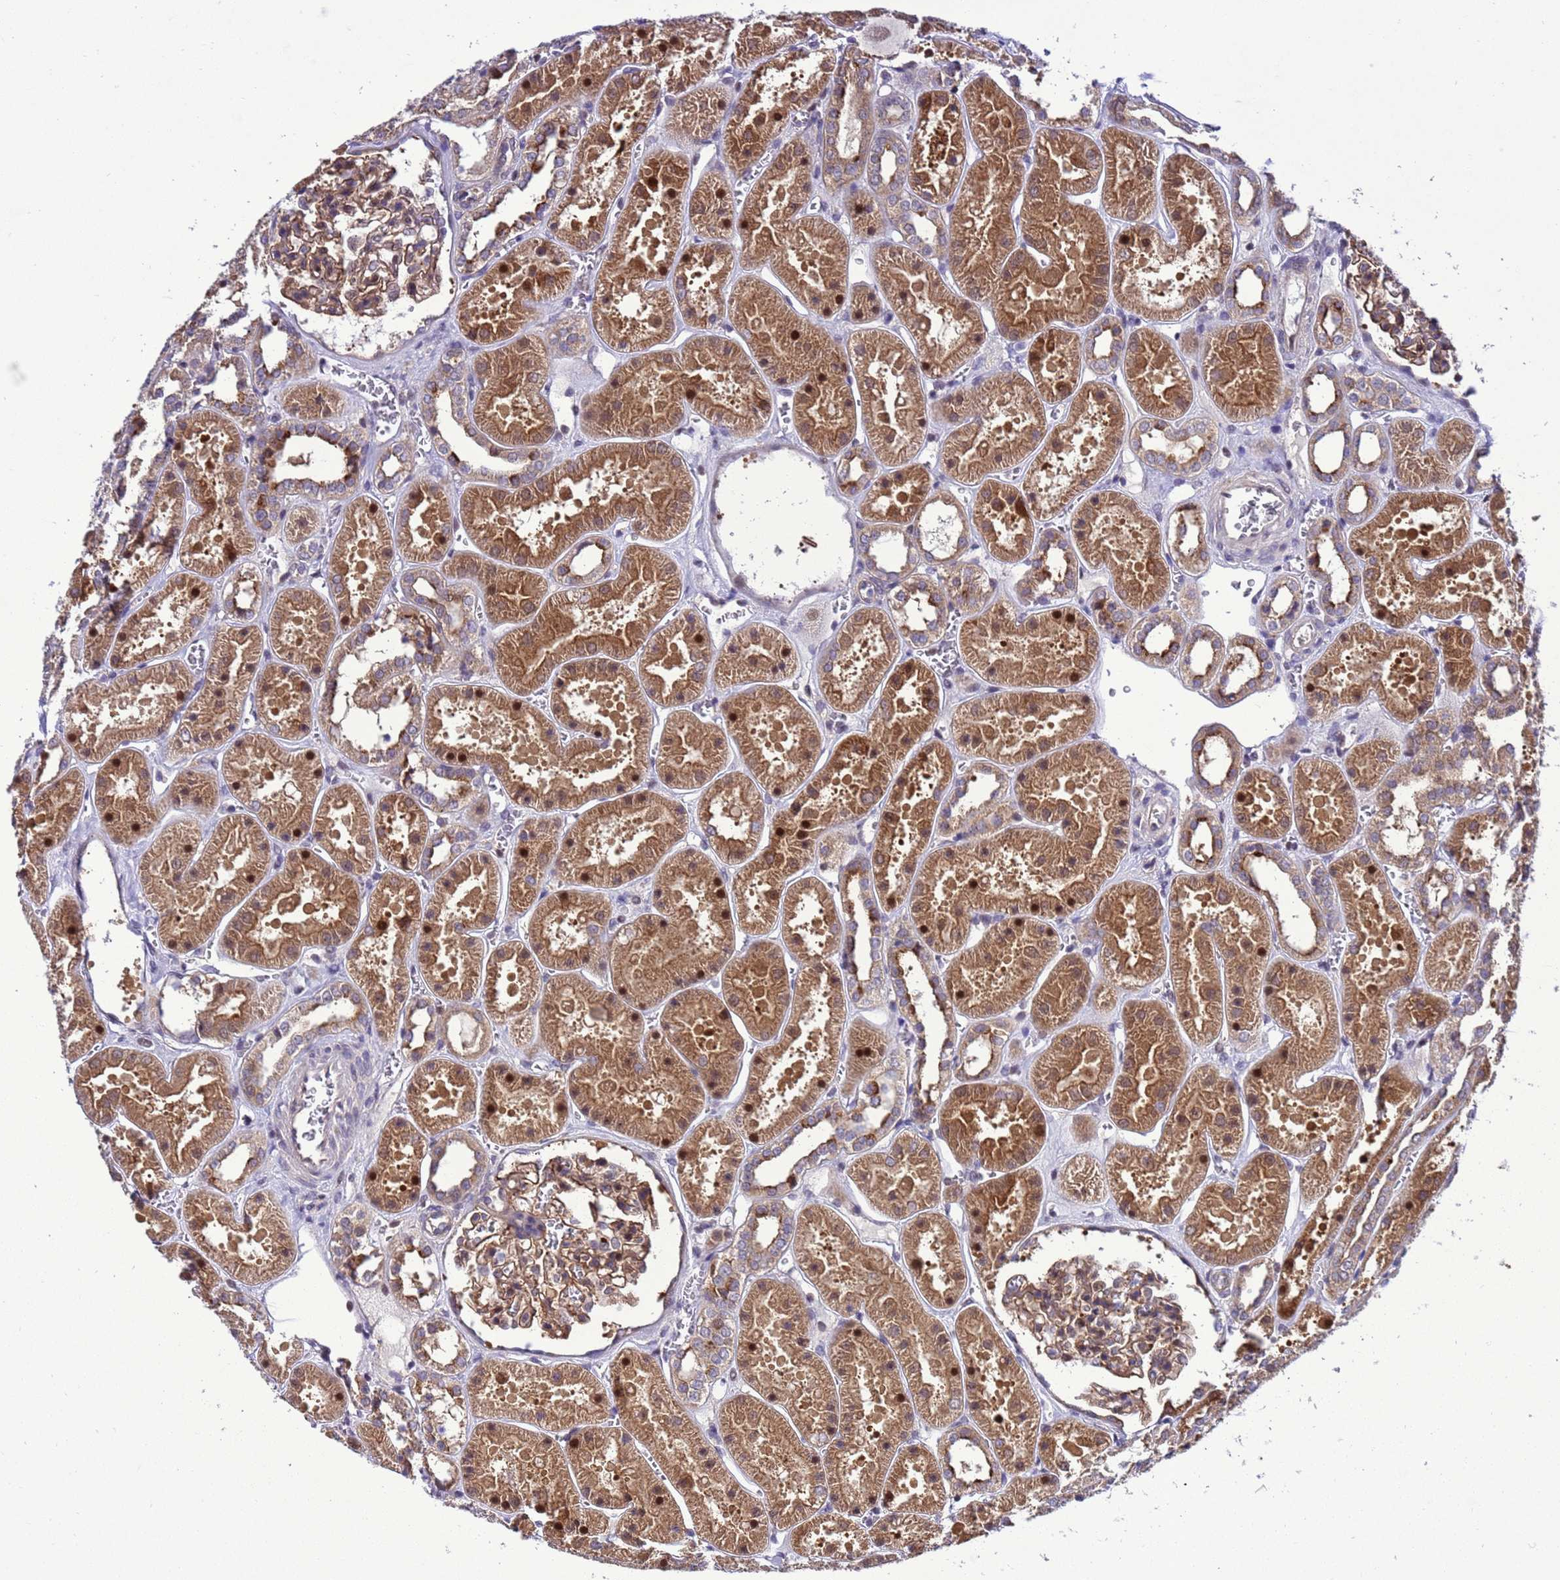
{"staining": {"intensity": "moderate", "quantity": ">75%", "location": "cytoplasmic/membranous"}, "tissue": "kidney", "cell_type": "Cells in glomeruli", "image_type": "normal", "snomed": [{"axis": "morphology", "description": "Normal tissue, NOS"}, {"axis": "topography", "description": "Kidney"}], "caption": "IHC of normal human kidney displays medium levels of moderate cytoplasmic/membranous expression in about >75% of cells in glomeruli.", "gene": "RASD1", "patient": {"sex": "female", "age": 41}}